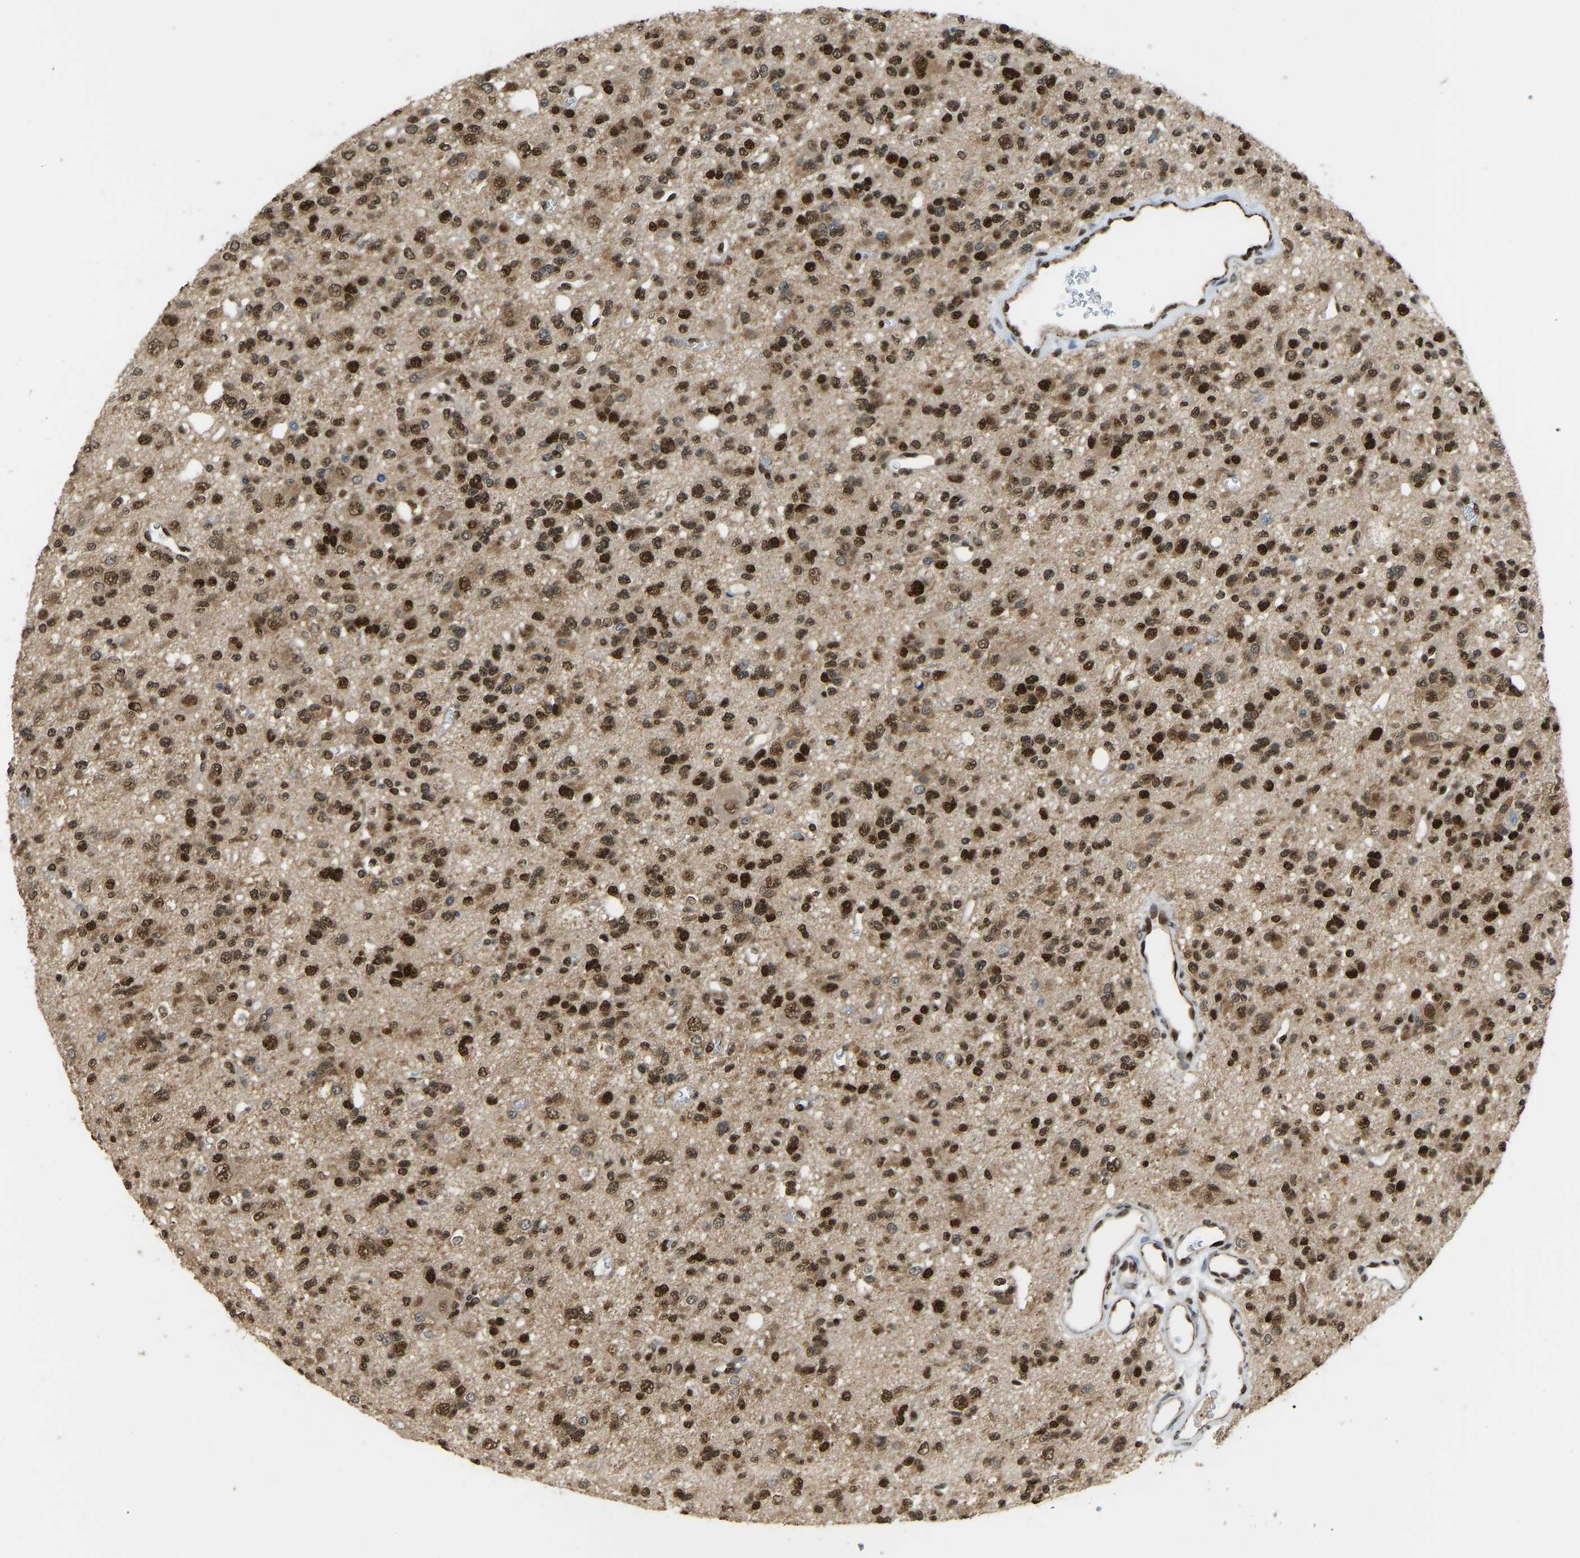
{"staining": {"intensity": "strong", "quantity": "25%-75%", "location": "cytoplasmic/membranous,nuclear"}, "tissue": "glioma", "cell_type": "Tumor cells", "image_type": "cancer", "snomed": [{"axis": "morphology", "description": "Glioma, malignant, Low grade"}, {"axis": "topography", "description": "Brain"}], "caption": "The image demonstrates a brown stain indicating the presence of a protein in the cytoplasmic/membranous and nuclear of tumor cells in glioma. (DAB (3,3'-diaminobenzidine) = brown stain, brightfield microscopy at high magnification).", "gene": "ZSCAN20", "patient": {"sex": "male", "age": 38}}